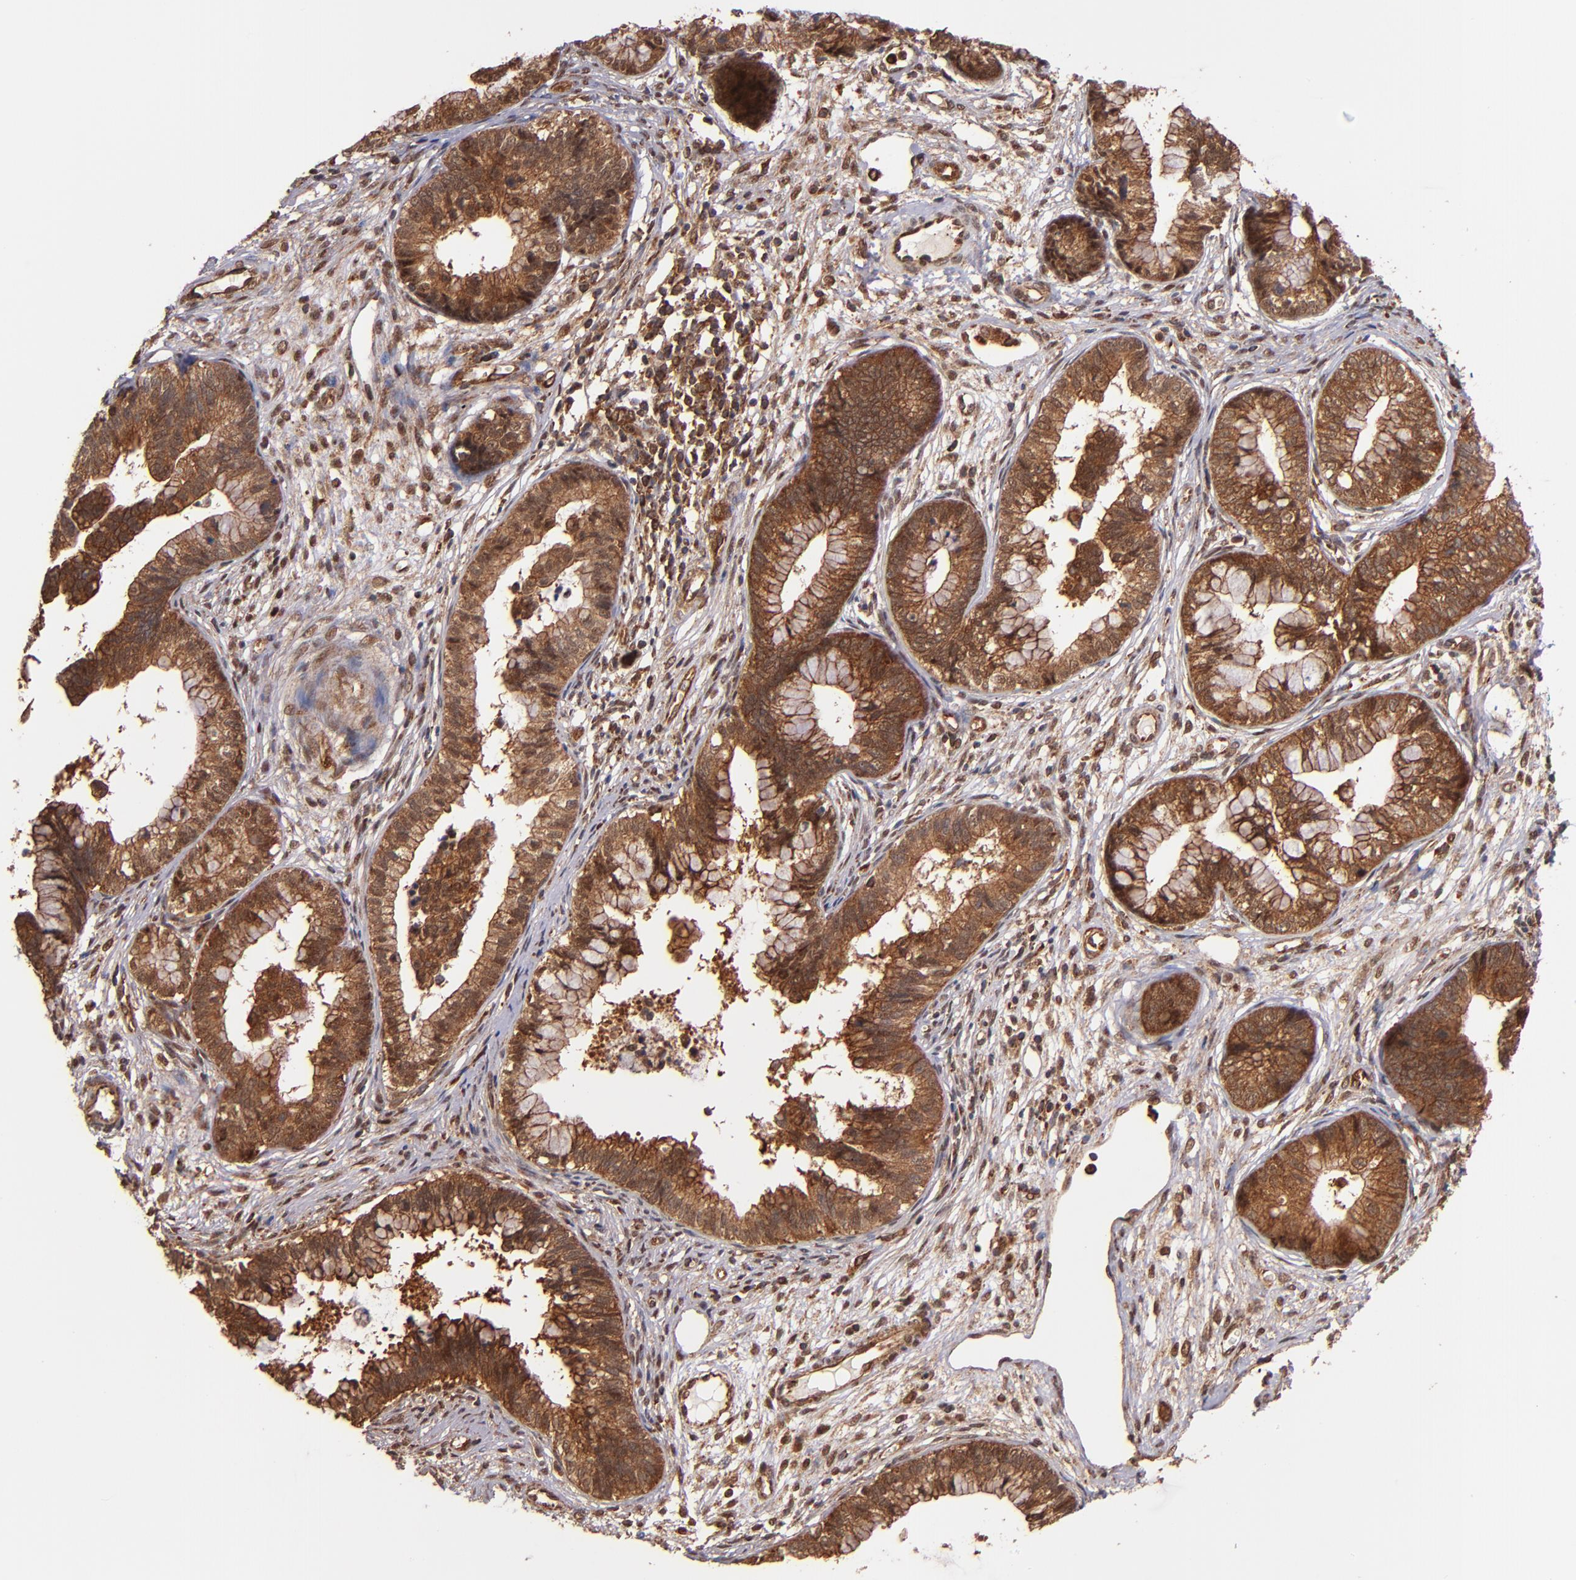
{"staining": {"intensity": "strong", "quantity": ">75%", "location": "cytoplasmic/membranous"}, "tissue": "cervical cancer", "cell_type": "Tumor cells", "image_type": "cancer", "snomed": [{"axis": "morphology", "description": "Adenocarcinoma, NOS"}, {"axis": "topography", "description": "Cervix"}], "caption": "Protein staining exhibits strong cytoplasmic/membranous positivity in approximately >75% of tumor cells in cervical cancer (adenocarcinoma).", "gene": "STX8", "patient": {"sex": "female", "age": 44}}